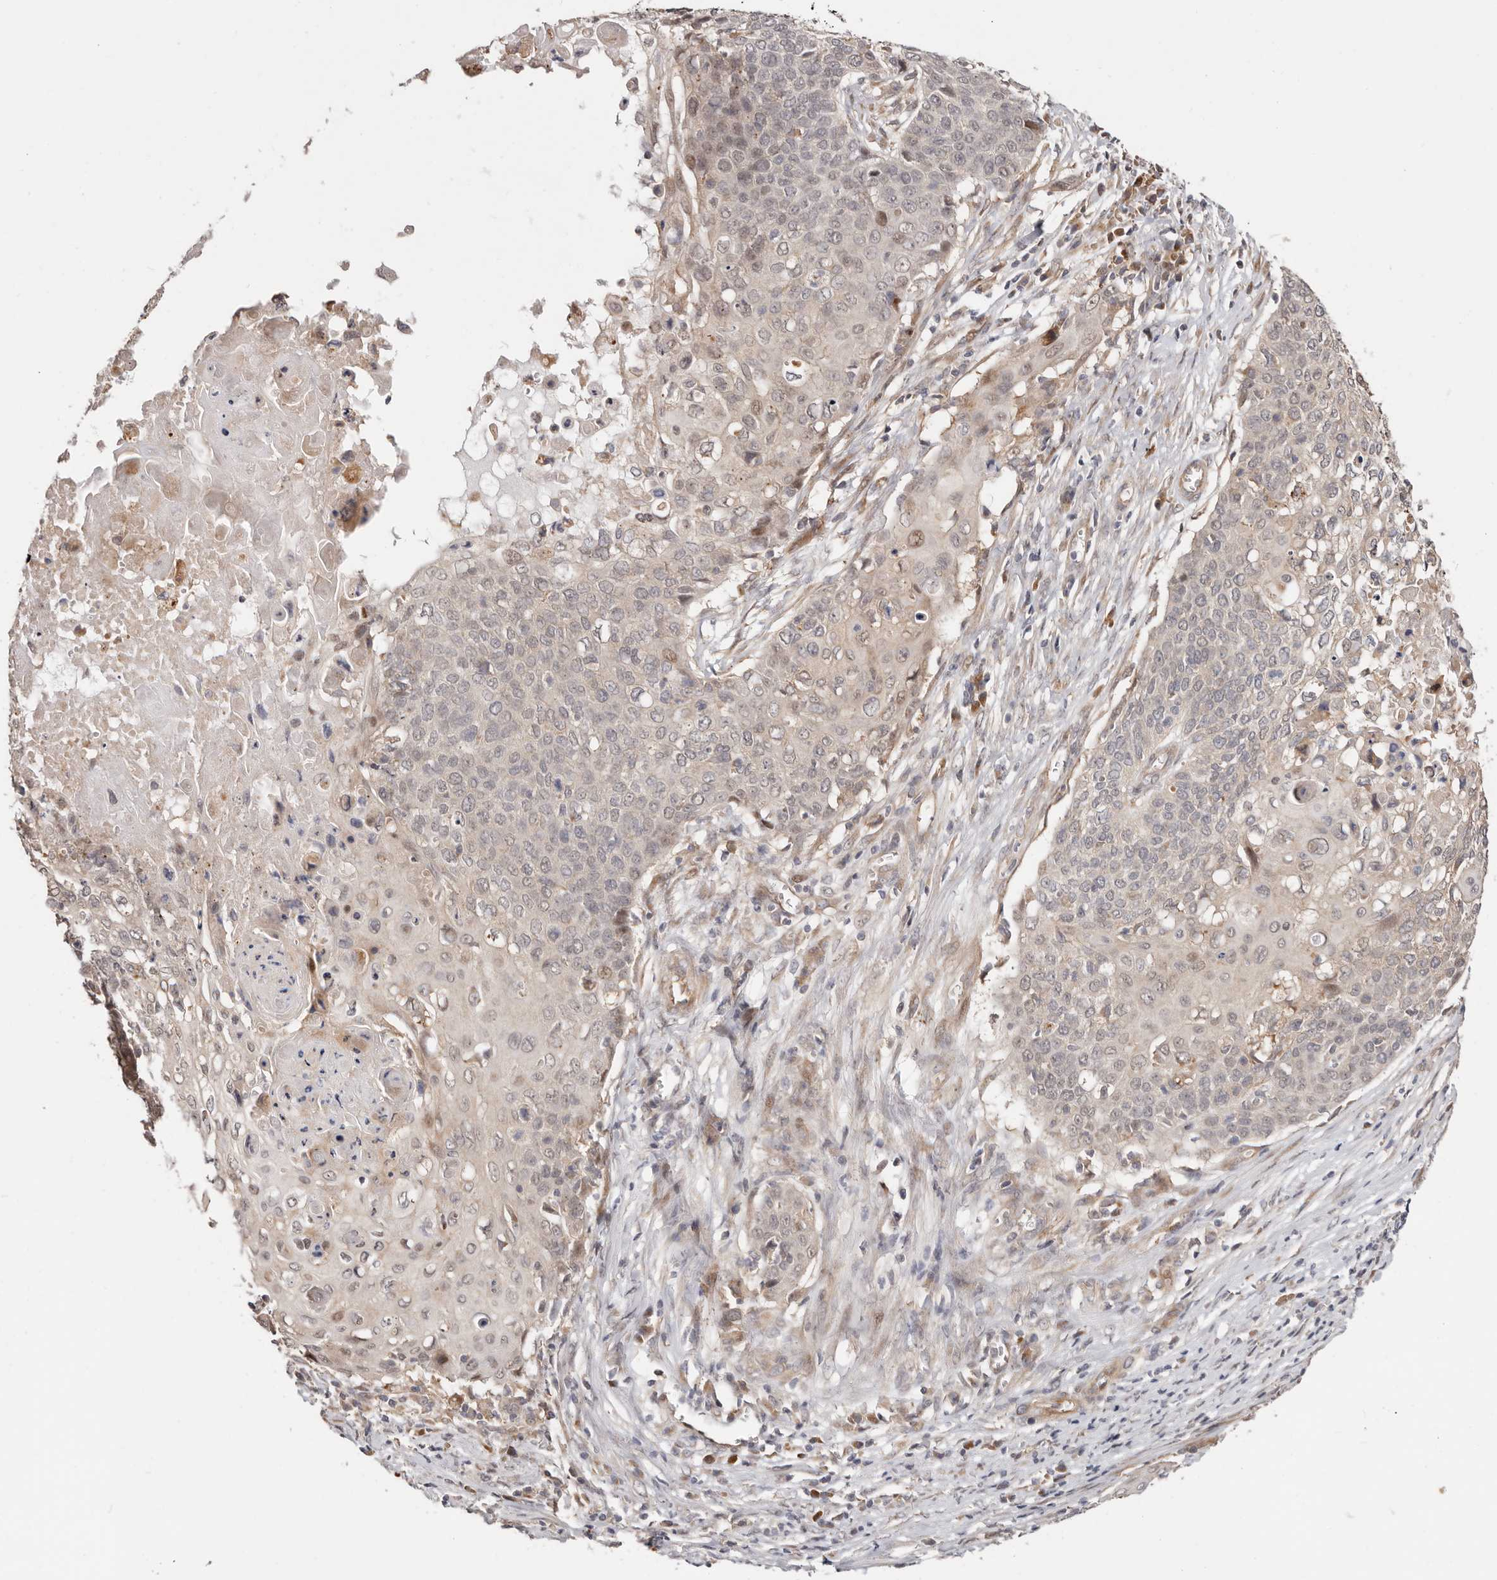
{"staining": {"intensity": "negative", "quantity": "none", "location": "none"}, "tissue": "cervical cancer", "cell_type": "Tumor cells", "image_type": "cancer", "snomed": [{"axis": "morphology", "description": "Squamous cell carcinoma, NOS"}, {"axis": "topography", "description": "Cervix"}], "caption": "A high-resolution histopathology image shows immunohistochemistry staining of cervical squamous cell carcinoma, which demonstrates no significant expression in tumor cells. (DAB (3,3'-diaminobenzidine) IHC with hematoxylin counter stain).", "gene": "USP33", "patient": {"sex": "female", "age": 39}}